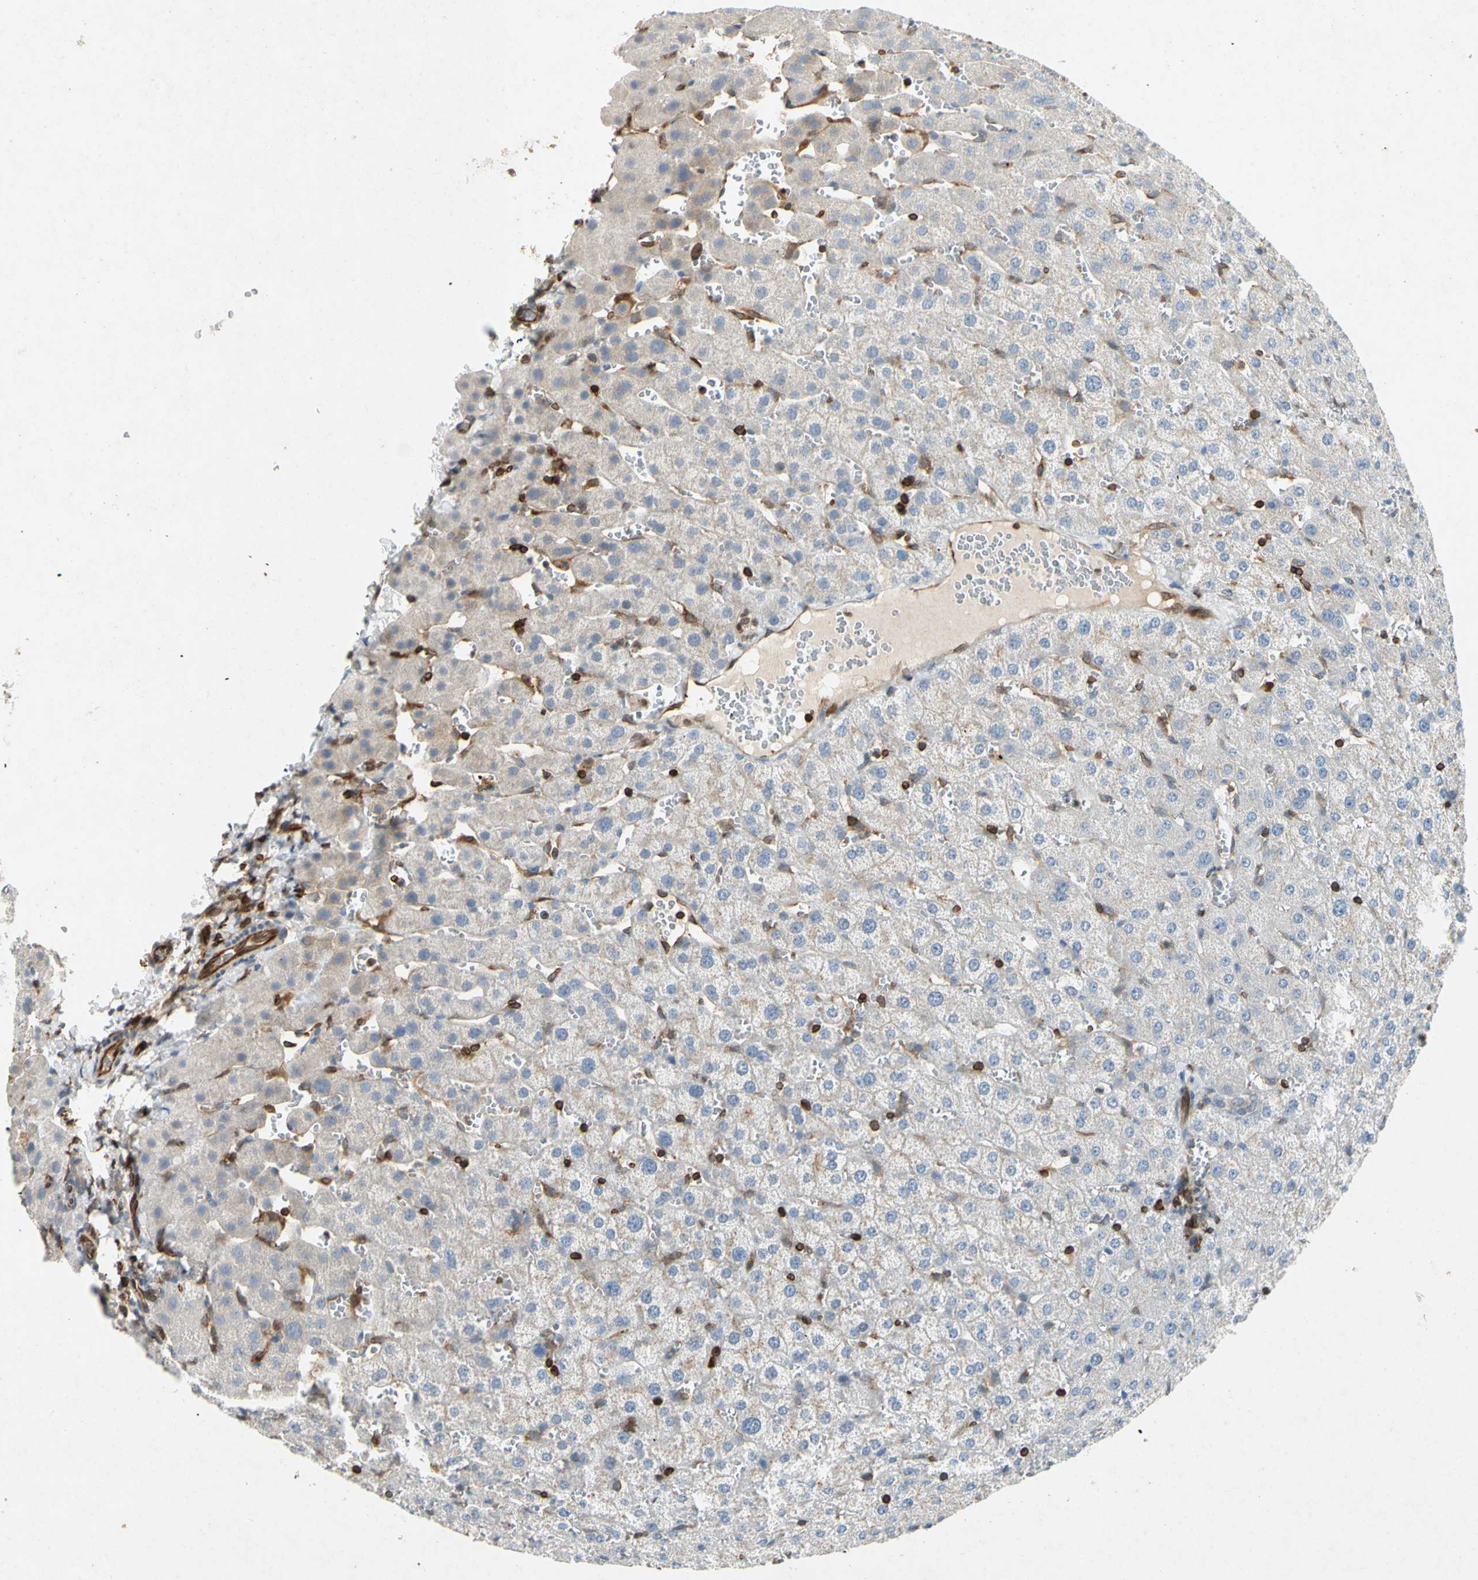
{"staining": {"intensity": "negative", "quantity": "none", "location": "none"}, "tissue": "liver", "cell_type": "Cholangiocytes", "image_type": "normal", "snomed": [{"axis": "morphology", "description": "Normal tissue, NOS"}, {"axis": "morphology", "description": "Fibrosis, NOS"}, {"axis": "topography", "description": "Liver"}], "caption": "This micrograph is of normal liver stained with immunohistochemistry to label a protein in brown with the nuclei are counter-stained blue. There is no positivity in cholangiocytes.", "gene": "TAPBP", "patient": {"sex": "female", "age": 29}}